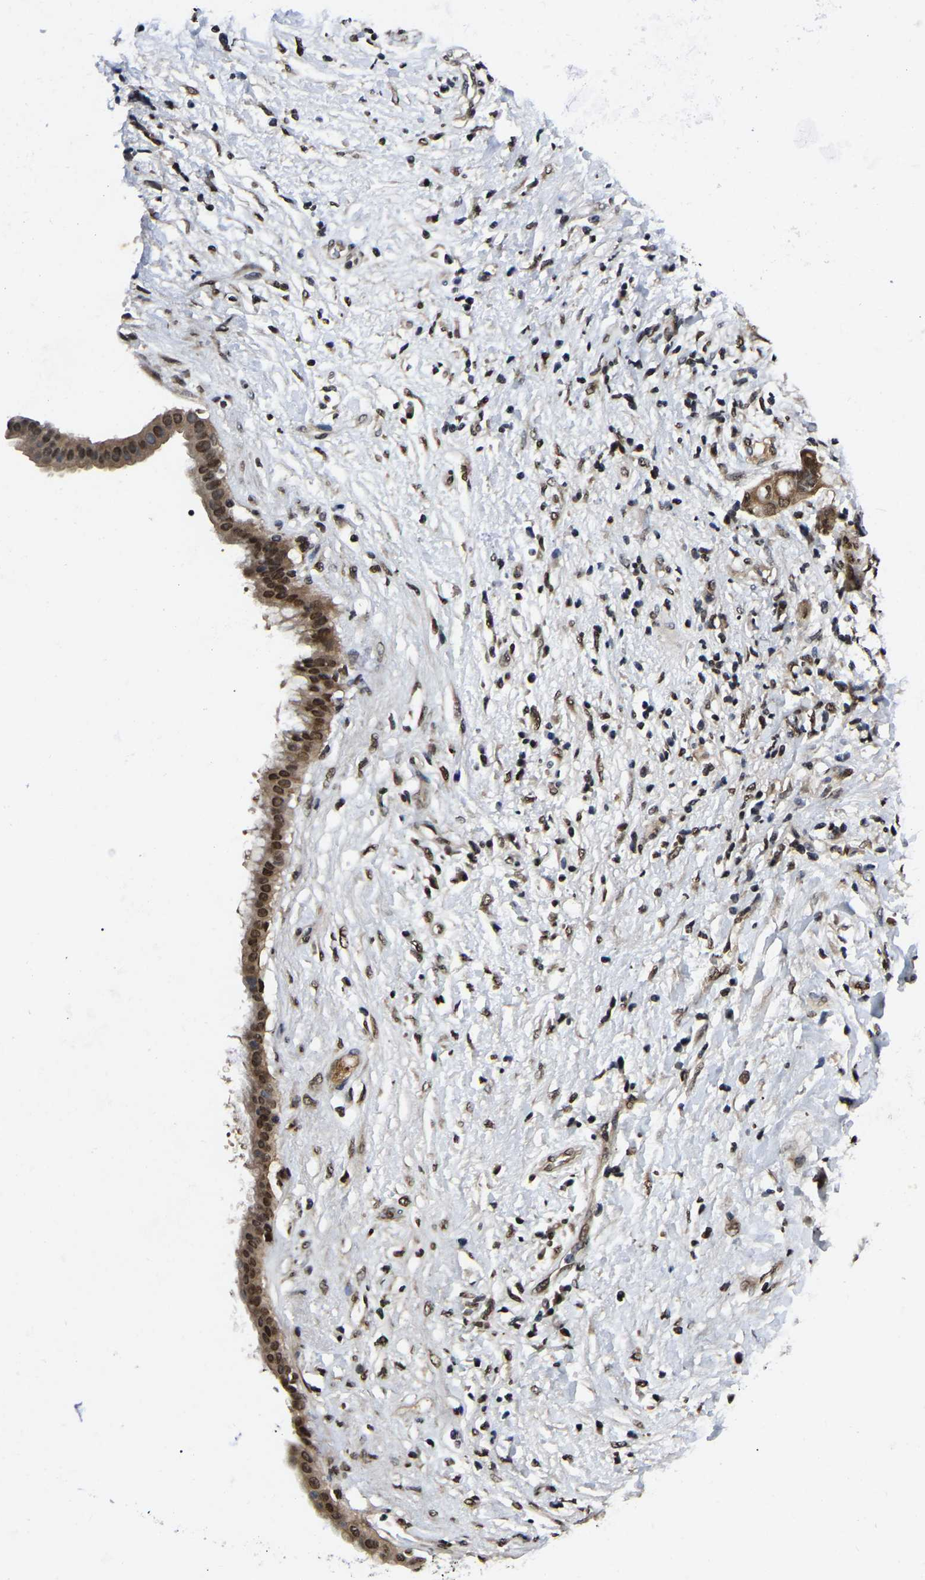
{"staining": {"intensity": "moderate", "quantity": ">75%", "location": "cytoplasmic/membranous,nuclear"}, "tissue": "pancreatic cancer", "cell_type": "Tumor cells", "image_type": "cancer", "snomed": [{"axis": "morphology", "description": "Adenocarcinoma, NOS"}, {"axis": "topography", "description": "Pancreas"}], "caption": "A brown stain labels moderate cytoplasmic/membranous and nuclear staining of a protein in adenocarcinoma (pancreatic) tumor cells. The staining was performed using DAB (3,3'-diaminobenzidine) to visualize the protein expression in brown, while the nuclei were stained in blue with hematoxylin (Magnification: 20x).", "gene": "TRIM35", "patient": {"sex": "female", "age": 56}}